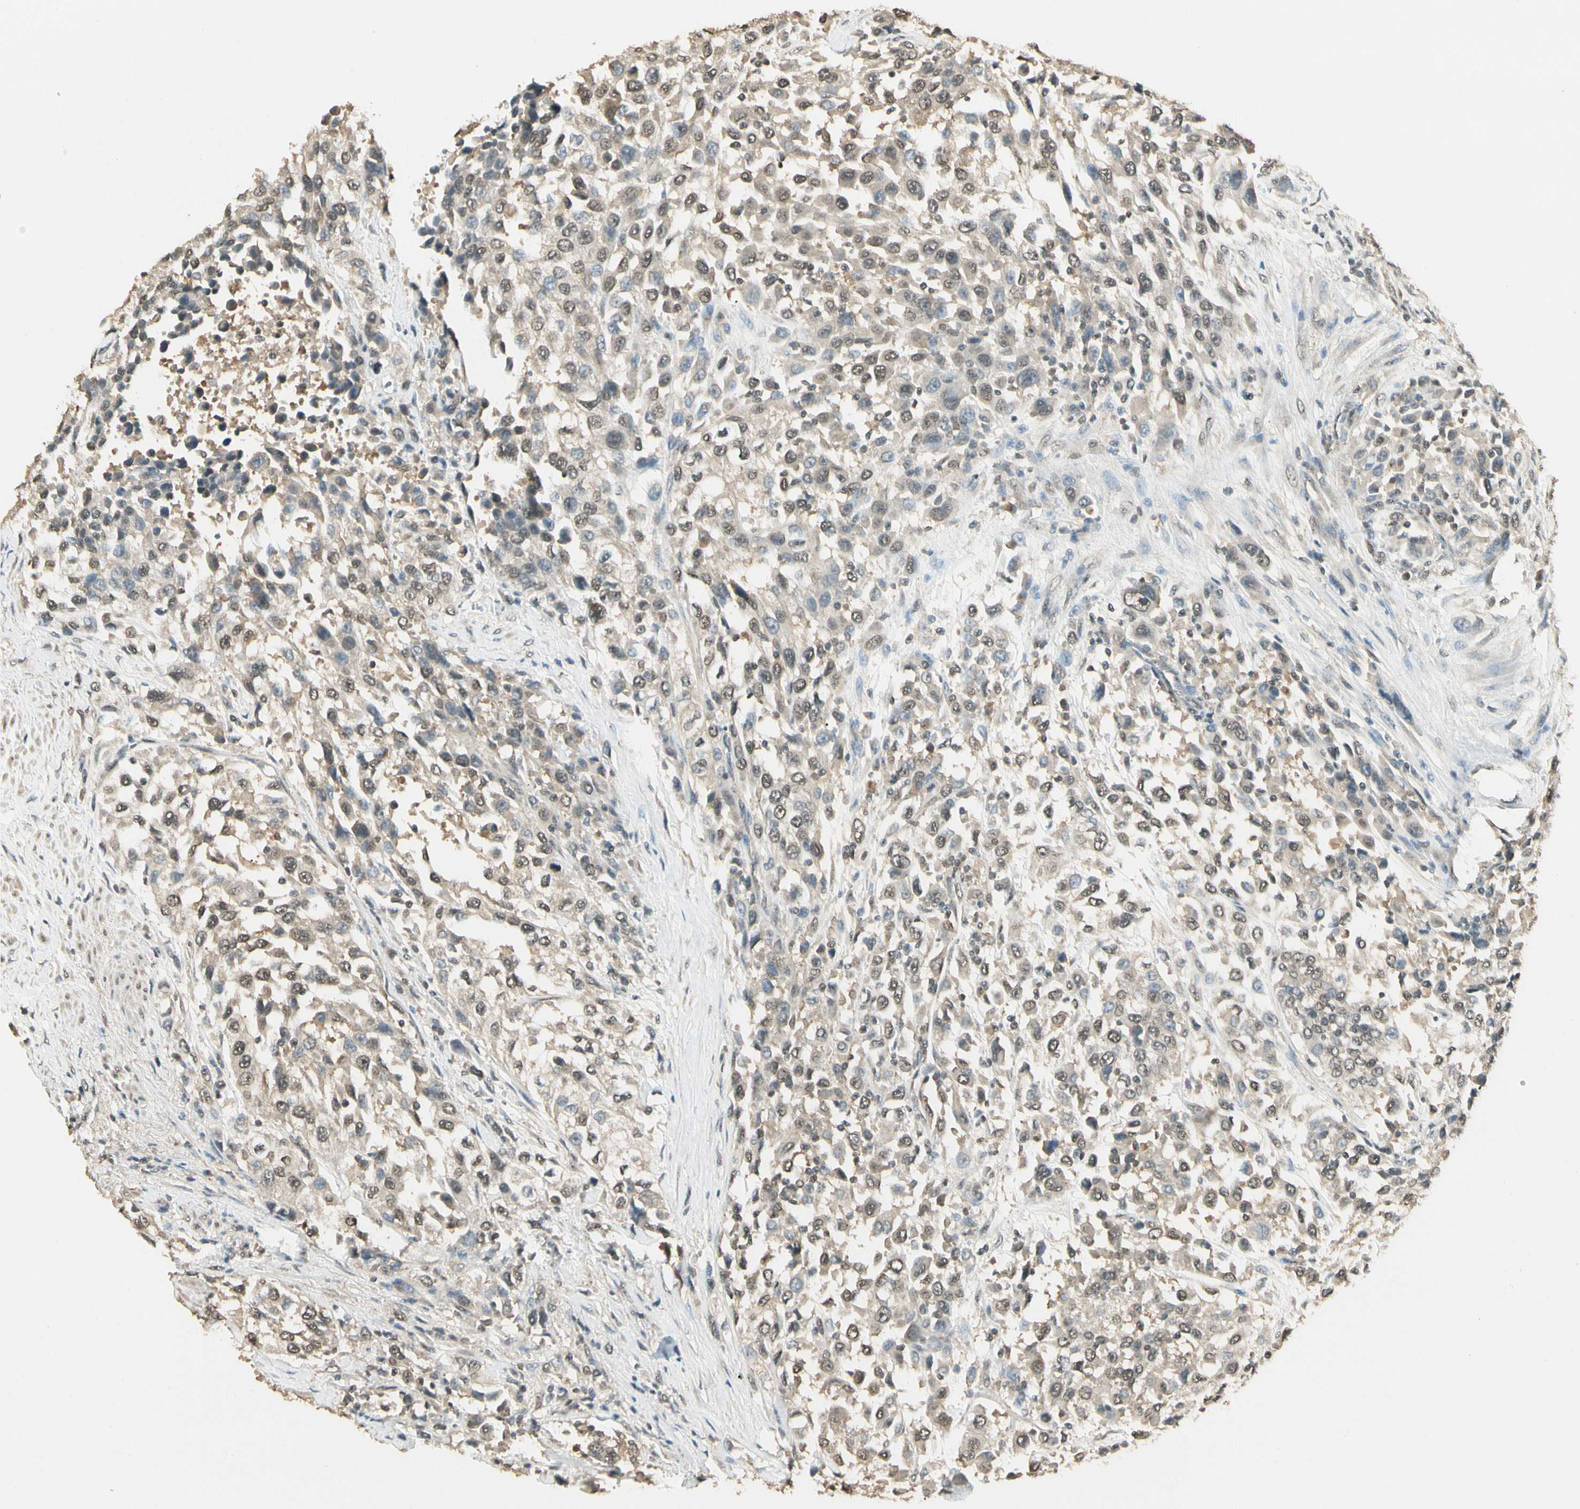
{"staining": {"intensity": "weak", "quantity": ">75%", "location": "cytoplasmic/membranous"}, "tissue": "urothelial cancer", "cell_type": "Tumor cells", "image_type": "cancer", "snomed": [{"axis": "morphology", "description": "Urothelial carcinoma, High grade"}, {"axis": "topography", "description": "Urinary bladder"}], "caption": "Approximately >75% of tumor cells in human urothelial cancer exhibit weak cytoplasmic/membranous protein positivity as visualized by brown immunohistochemical staining.", "gene": "SGCA", "patient": {"sex": "female", "age": 80}}